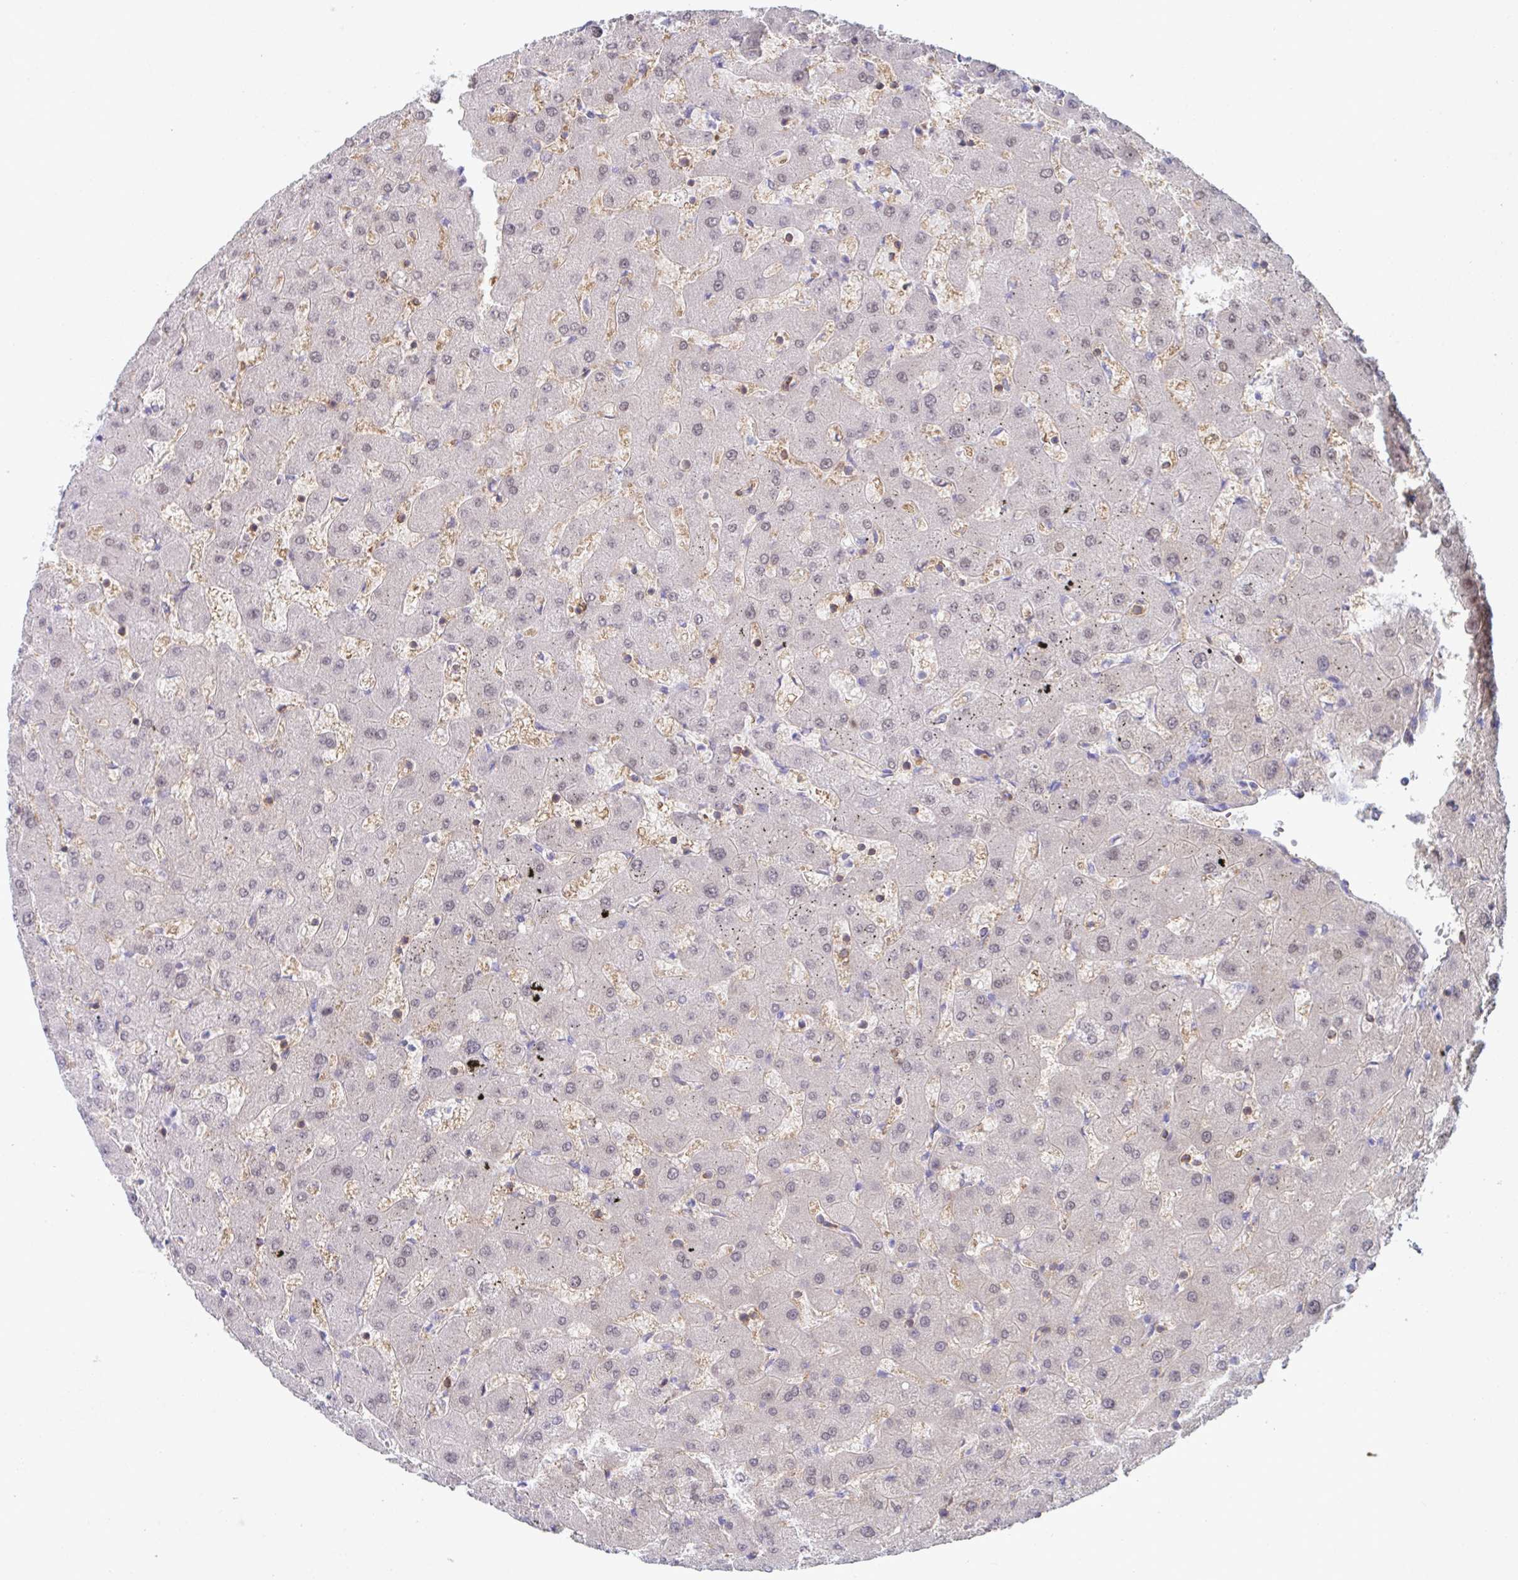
{"staining": {"intensity": "negative", "quantity": "none", "location": "none"}, "tissue": "liver", "cell_type": "Cholangiocytes", "image_type": "normal", "snomed": [{"axis": "morphology", "description": "Normal tissue, NOS"}, {"axis": "topography", "description": "Liver"}], "caption": "This is an immunohistochemistry (IHC) image of normal liver. There is no staining in cholangiocytes.", "gene": "WNK1", "patient": {"sex": "female", "age": 63}}